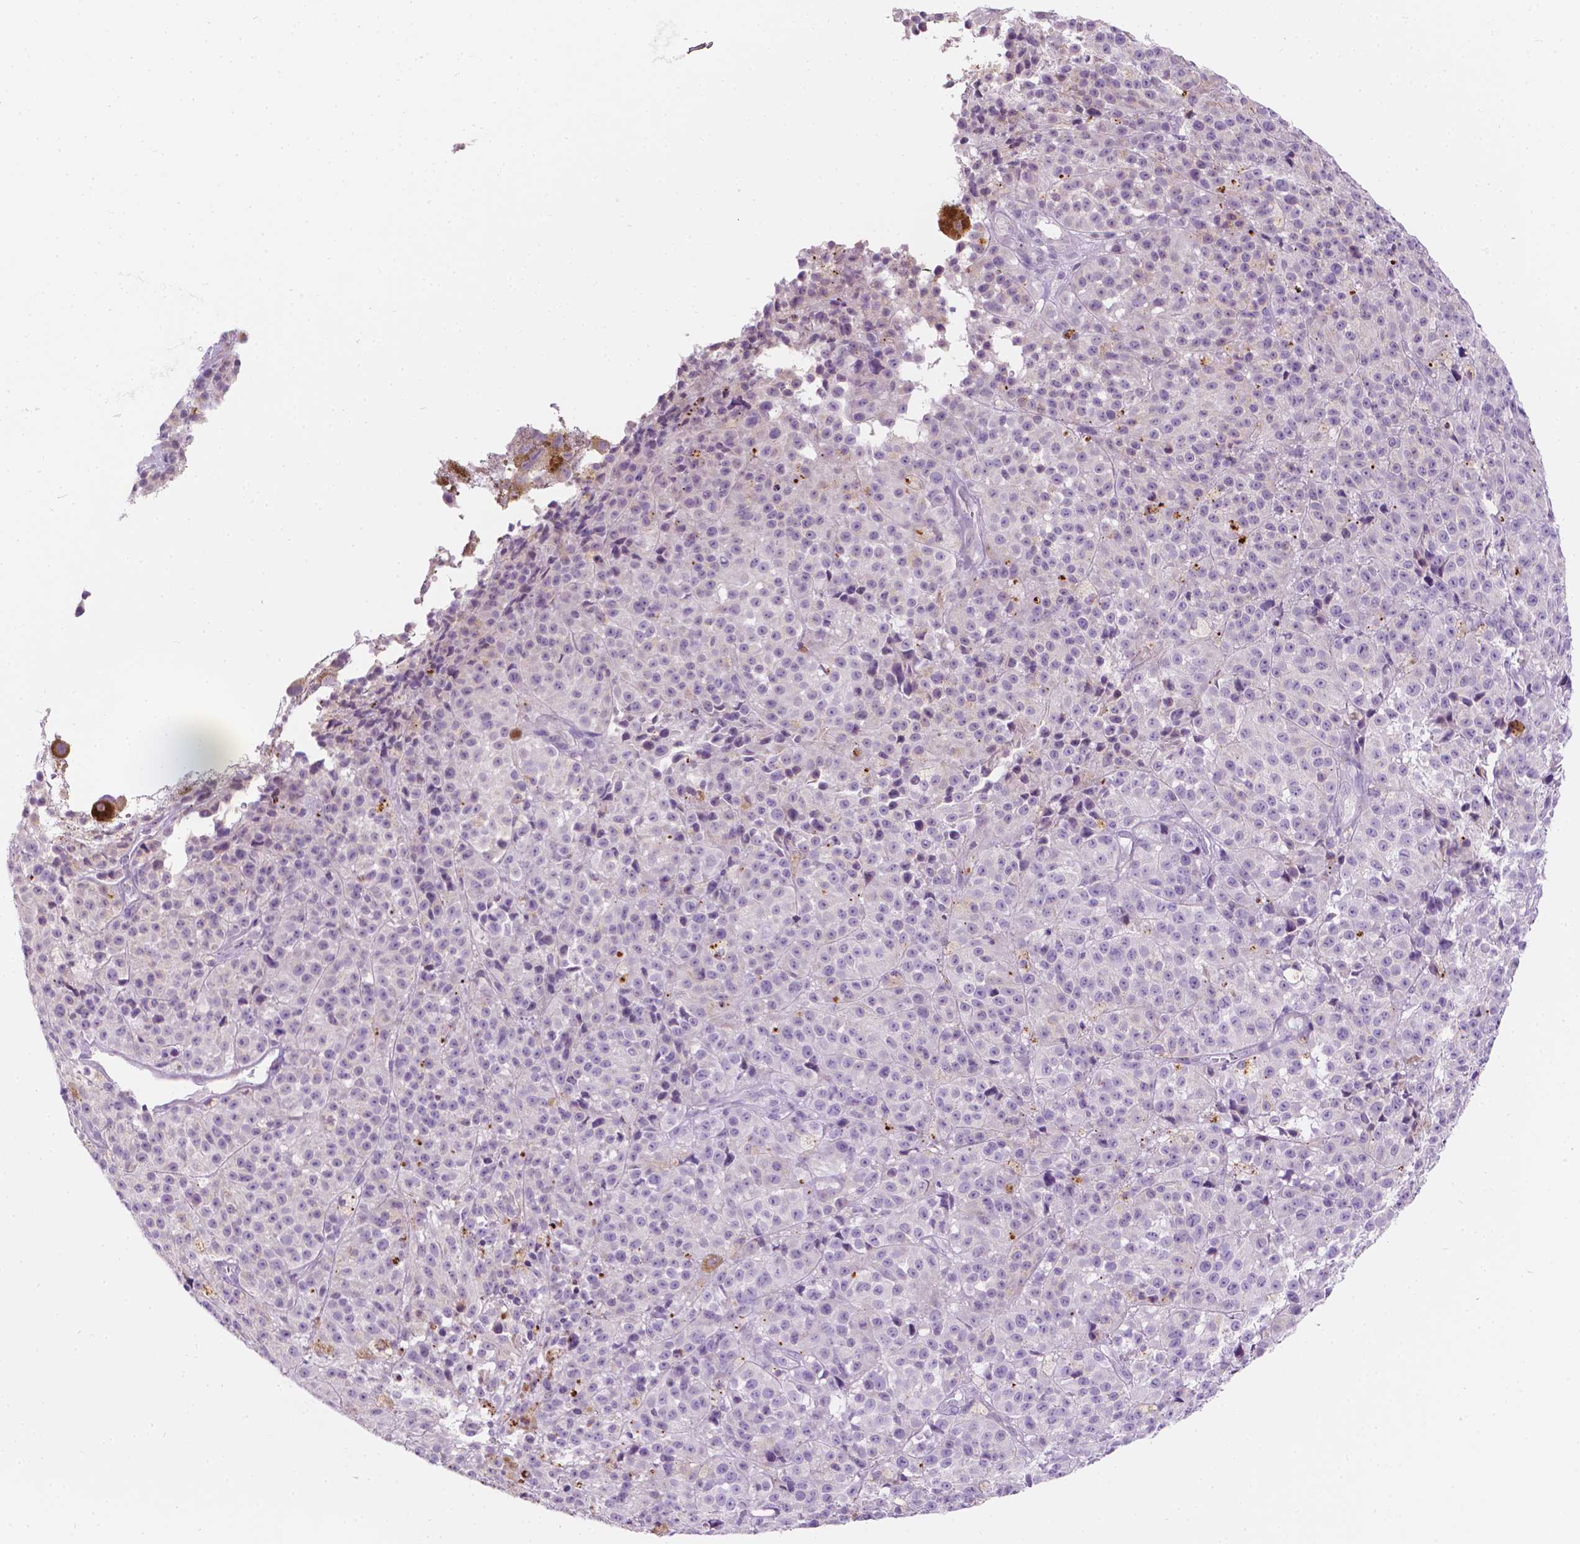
{"staining": {"intensity": "weak", "quantity": "<25%", "location": "cytoplasmic/membranous"}, "tissue": "melanoma", "cell_type": "Tumor cells", "image_type": "cancer", "snomed": [{"axis": "morphology", "description": "Malignant melanoma, NOS"}, {"axis": "topography", "description": "Skin"}], "caption": "The image shows no staining of tumor cells in melanoma. (Immunohistochemistry, brightfield microscopy, high magnification).", "gene": "NOS1AP", "patient": {"sex": "female", "age": 58}}